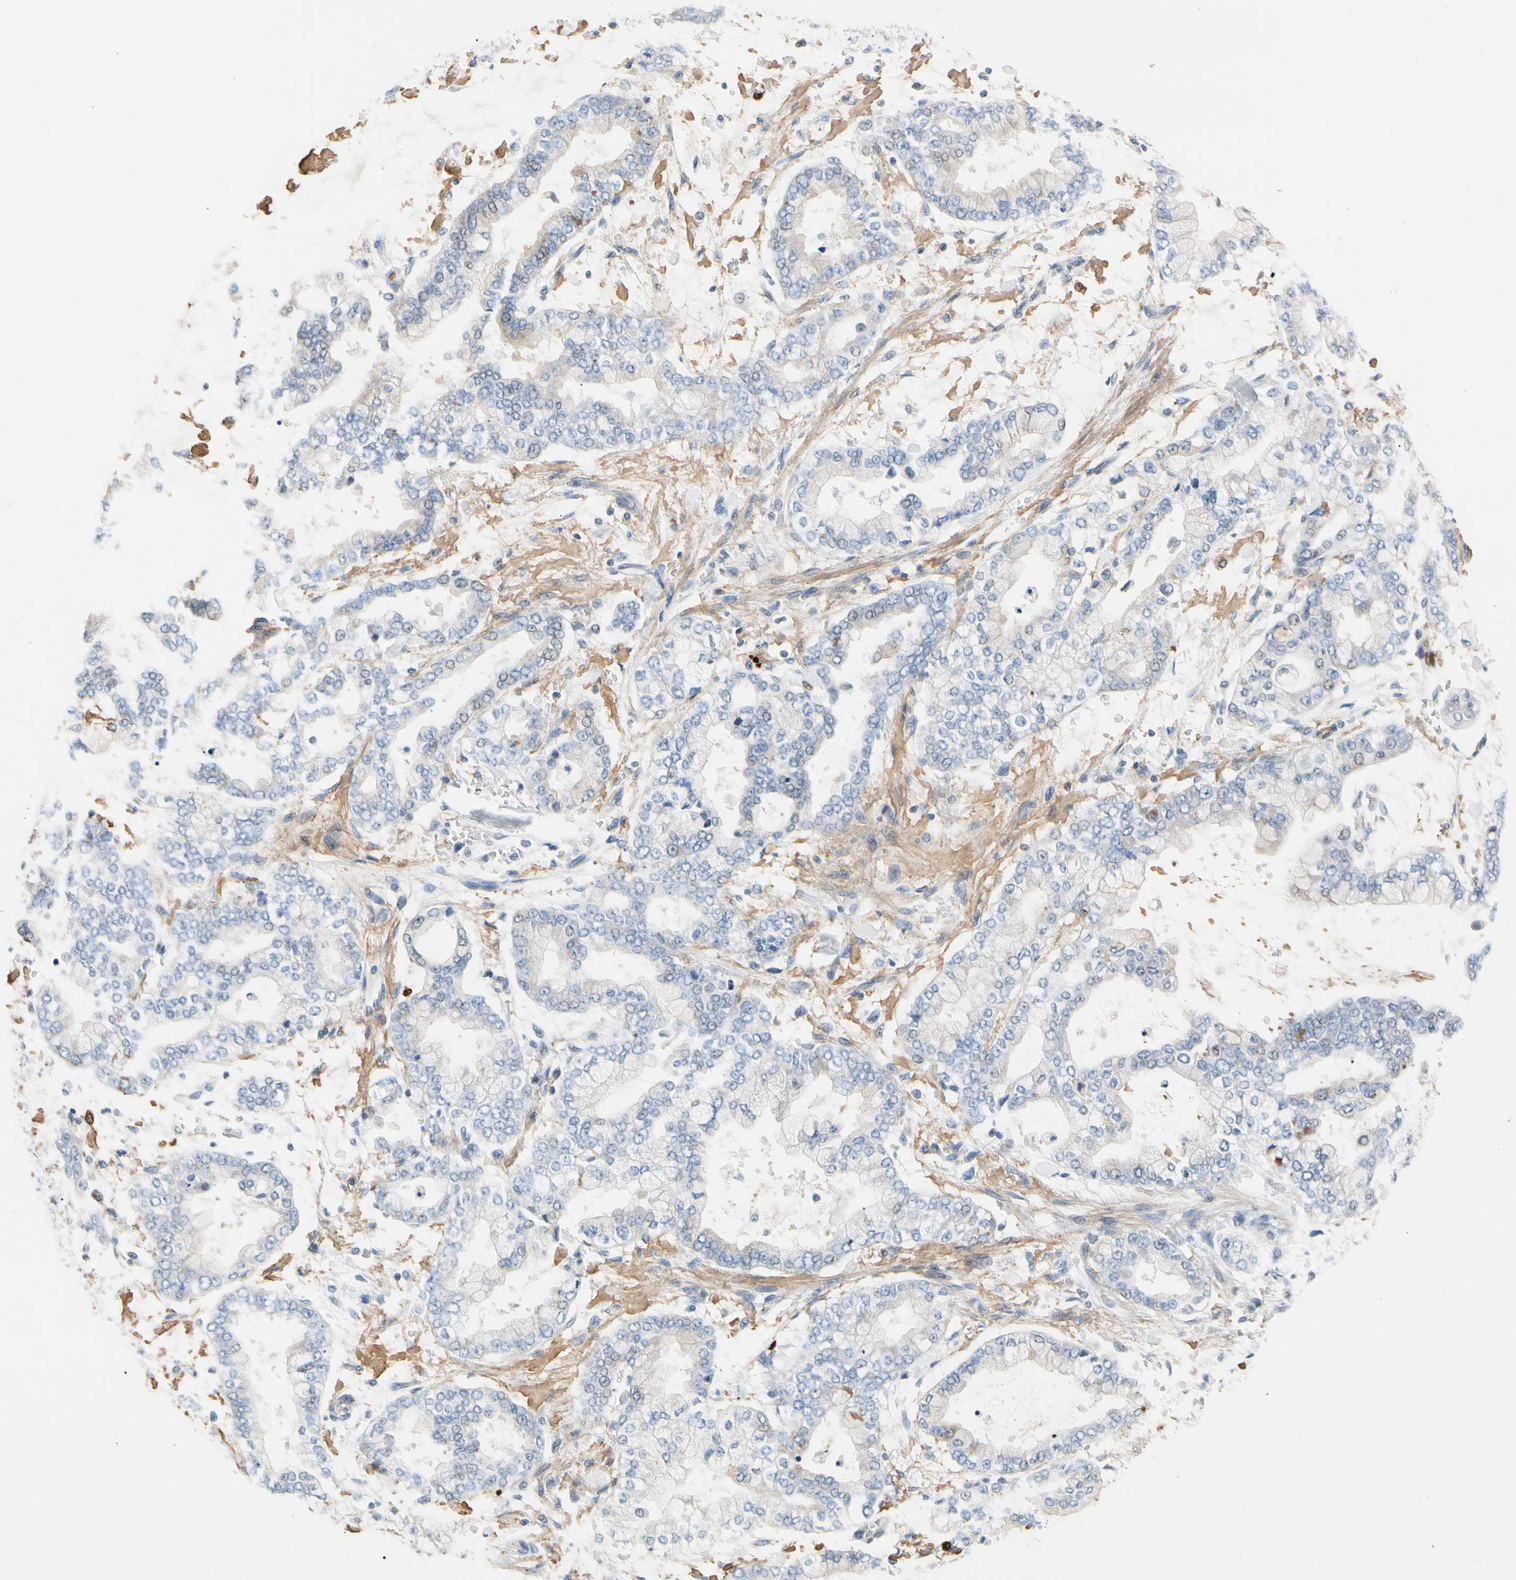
{"staining": {"intensity": "weak", "quantity": "<25%", "location": "cytoplasmic/membranous"}, "tissue": "stomach cancer", "cell_type": "Tumor cells", "image_type": "cancer", "snomed": [{"axis": "morphology", "description": "Normal tissue, NOS"}, {"axis": "morphology", "description": "Adenocarcinoma, NOS"}, {"axis": "topography", "description": "Stomach, upper"}, {"axis": "topography", "description": "Stomach"}], "caption": "Protein analysis of adenocarcinoma (stomach) shows no significant staining in tumor cells.", "gene": "TRAF5", "patient": {"sex": "male", "age": 76}}